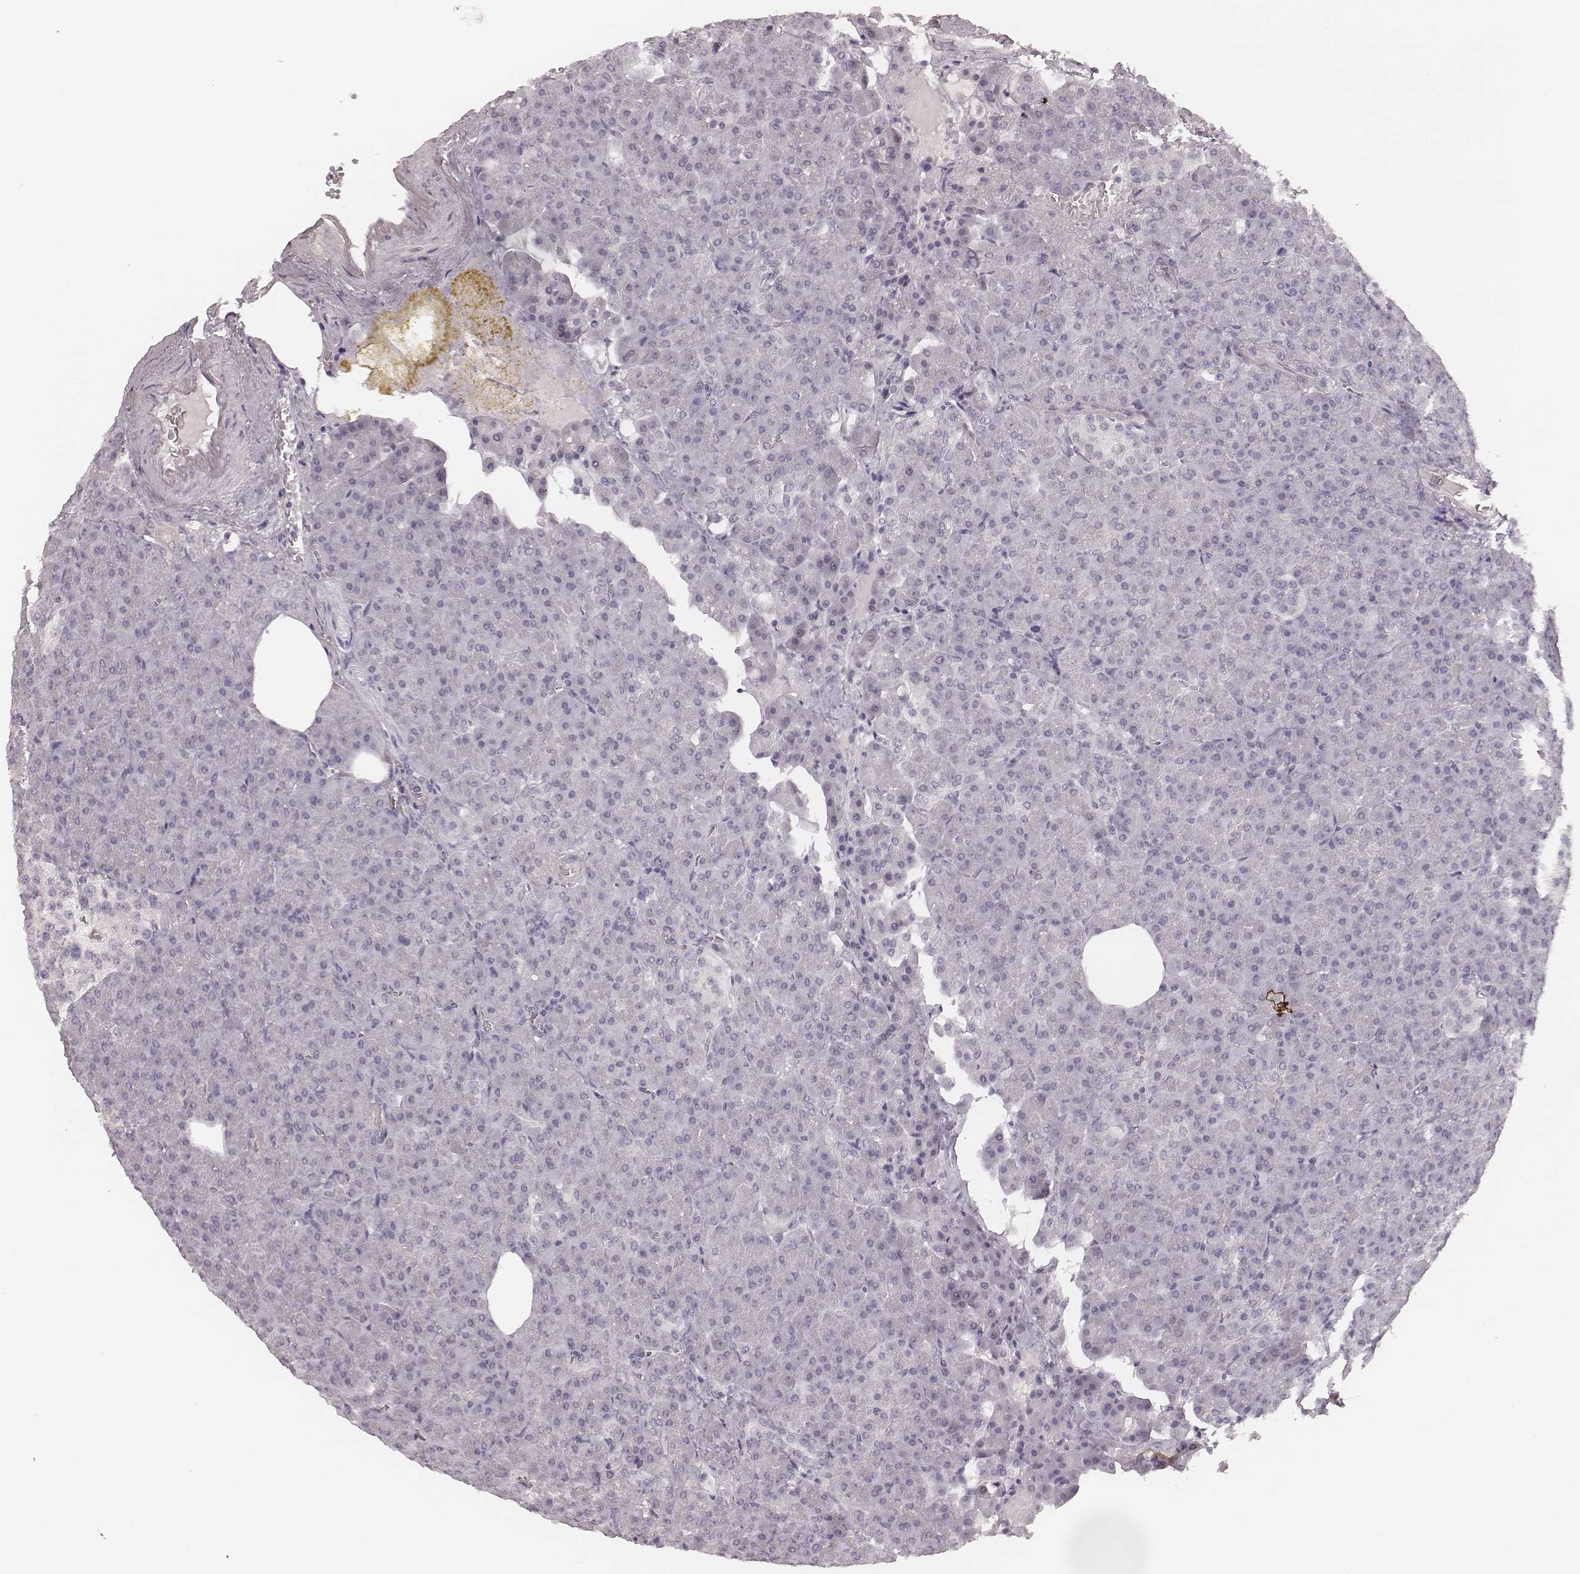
{"staining": {"intensity": "negative", "quantity": "none", "location": "none"}, "tissue": "pancreas", "cell_type": "Exocrine glandular cells", "image_type": "normal", "snomed": [{"axis": "morphology", "description": "Normal tissue, NOS"}, {"axis": "topography", "description": "Pancreas"}], "caption": "An immunohistochemistry (IHC) histopathology image of normal pancreas is shown. There is no staining in exocrine glandular cells of pancreas.", "gene": "MSX1", "patient": {"sex": "female", "age": 74}}